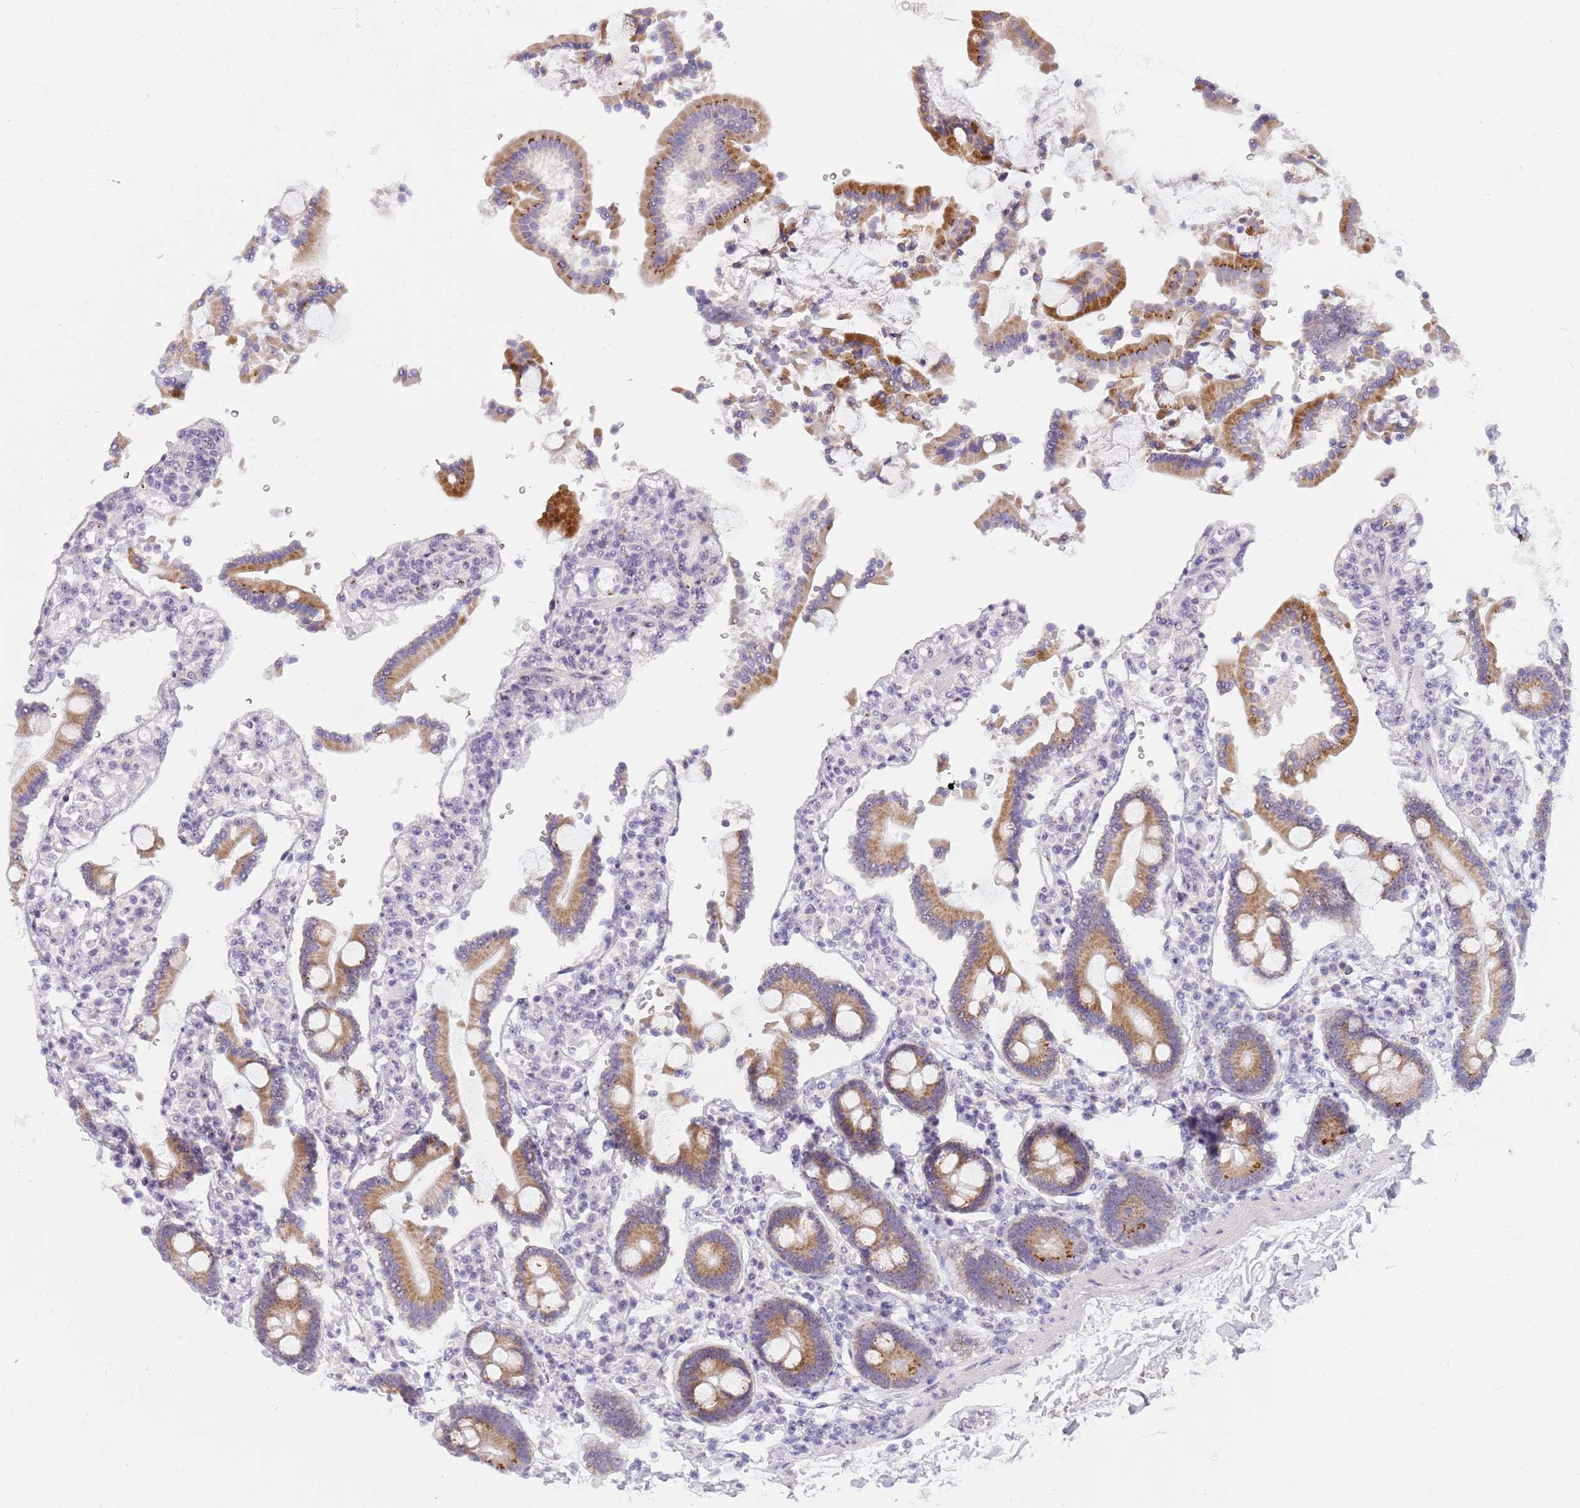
{"staining": {"intensity": "strong", "quantity": "25%-75%", "location": "cytoplasmic/membranous"}, "tissue": "duodenum", "cell_type": "Glandular cells", "image_type": "normal", "snomed": [{"axis": "morphology", "description": "Normal tissue, NOS"}, {"axis": "topography", "description": "Duodenum"}], "caption": "Glandular cells display high levels of strong cytoplasmic/membranous staining in about 25%-75% of cells in benign duodenum. (IHC, brightfield microscopy, high magnification).", "gene": "DNAJA3", "patient": {"sex": "male", "age": 55}}